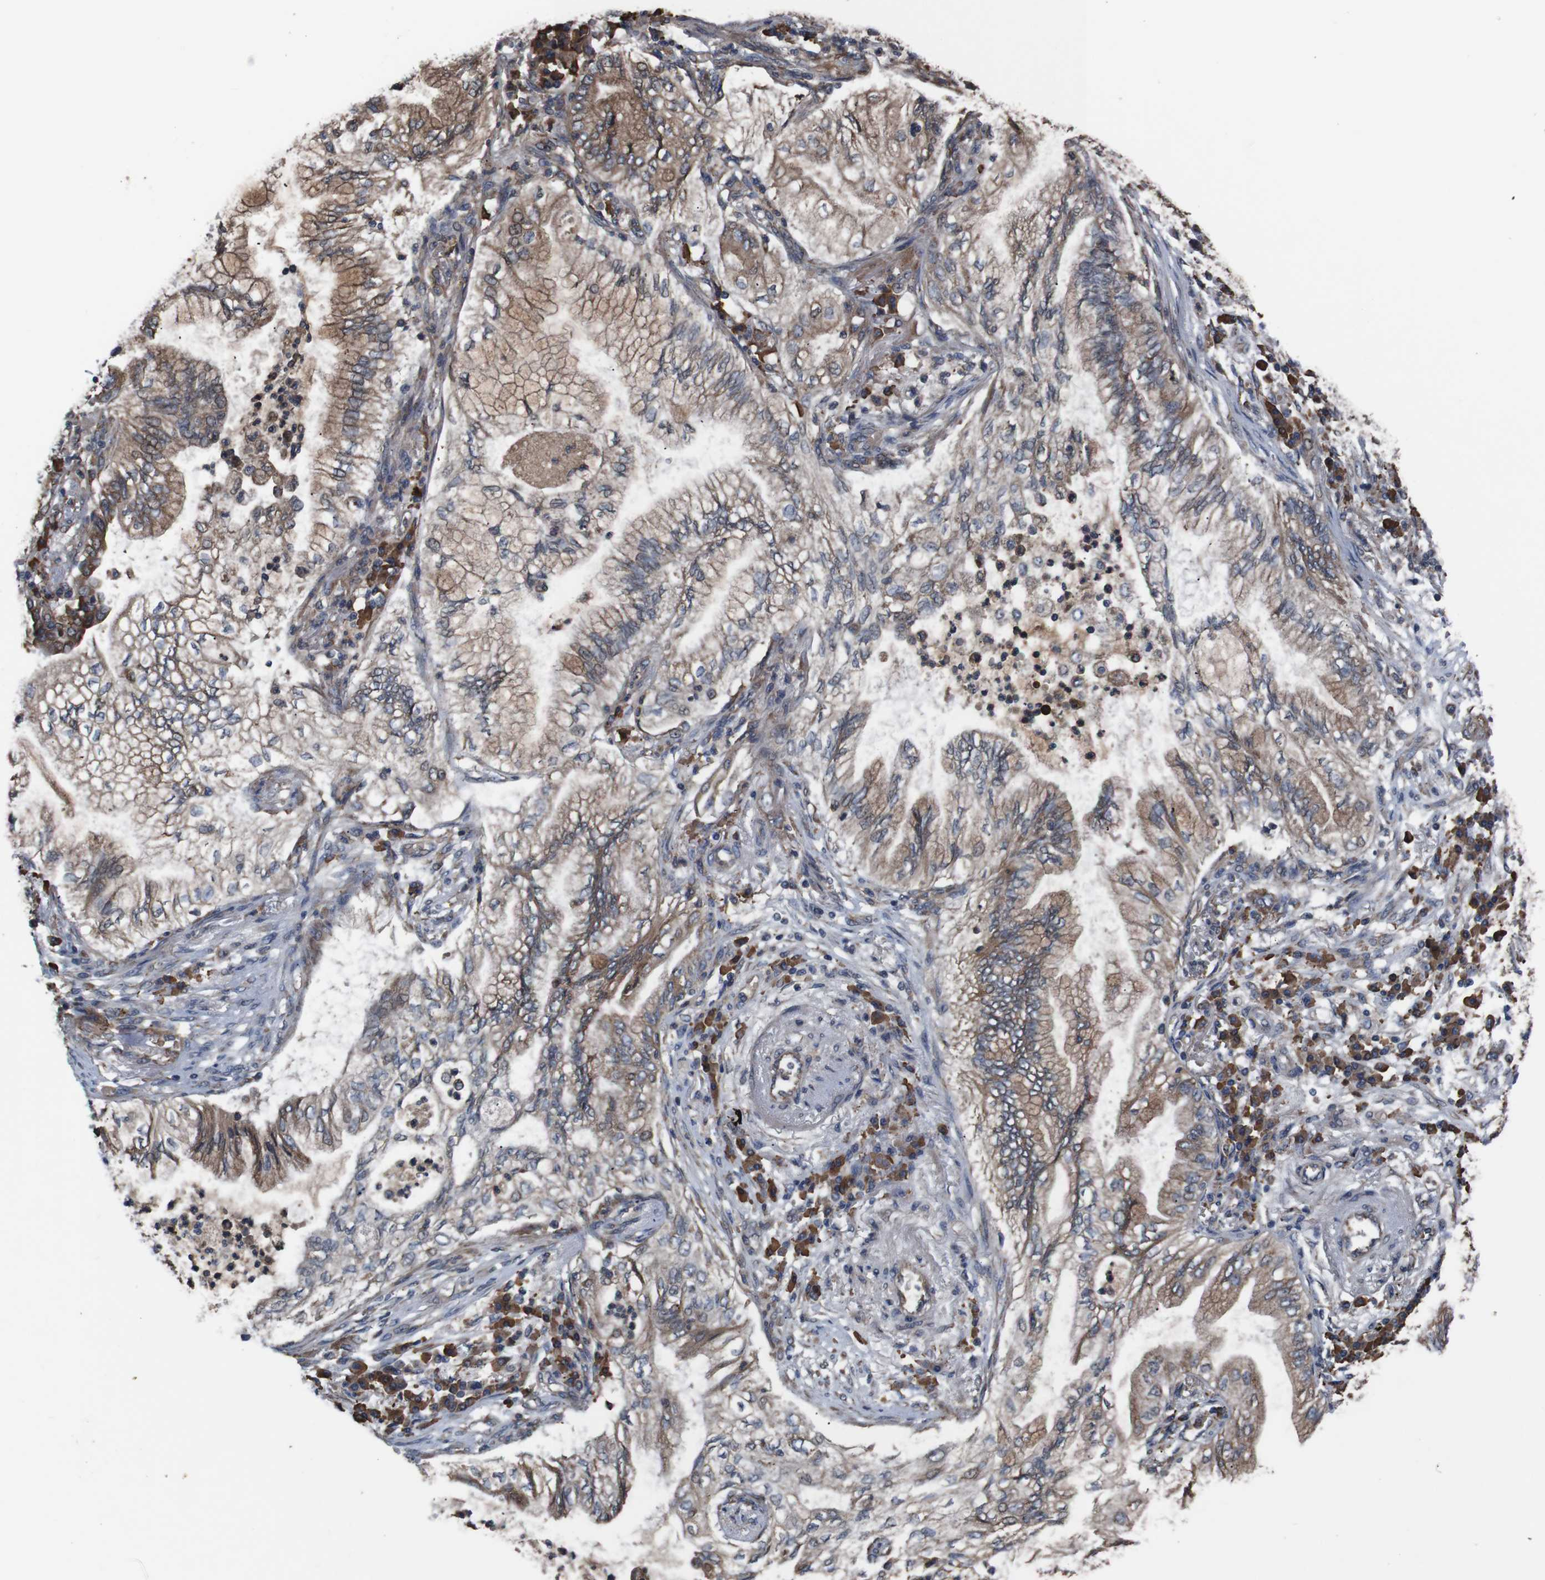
{"staining": {"intensity": "moderate", "quantity": ">75%", "location": "cytoplasmic/membranous"}, "tissue": "lung cancer", "cell_type": "Tumor cells", "image_type": "cancer", "snomed": [{"axis": "morphology", "description": "Normal tissue, NOS"}, {"axis": "morphology", "description": "Adenocarcinoma, NOS"}, {"axis": "topography", "description": "Bronchus"}, {"axis": "topography", "description": "Lung"}], "caption": "Immunohistochemistry (IHC) micrograph of neoplastic tissue: adenocarcinoma (lung) stained using IHC displays medium levels of moderate protein expression localized specifically in the cytoplasmic/membranous of tumor cells, appearing as a cytoplasmic/membranous brown color.", "gene": "SIGMAR1", "patient": {"sex": "female", "age": 70}}